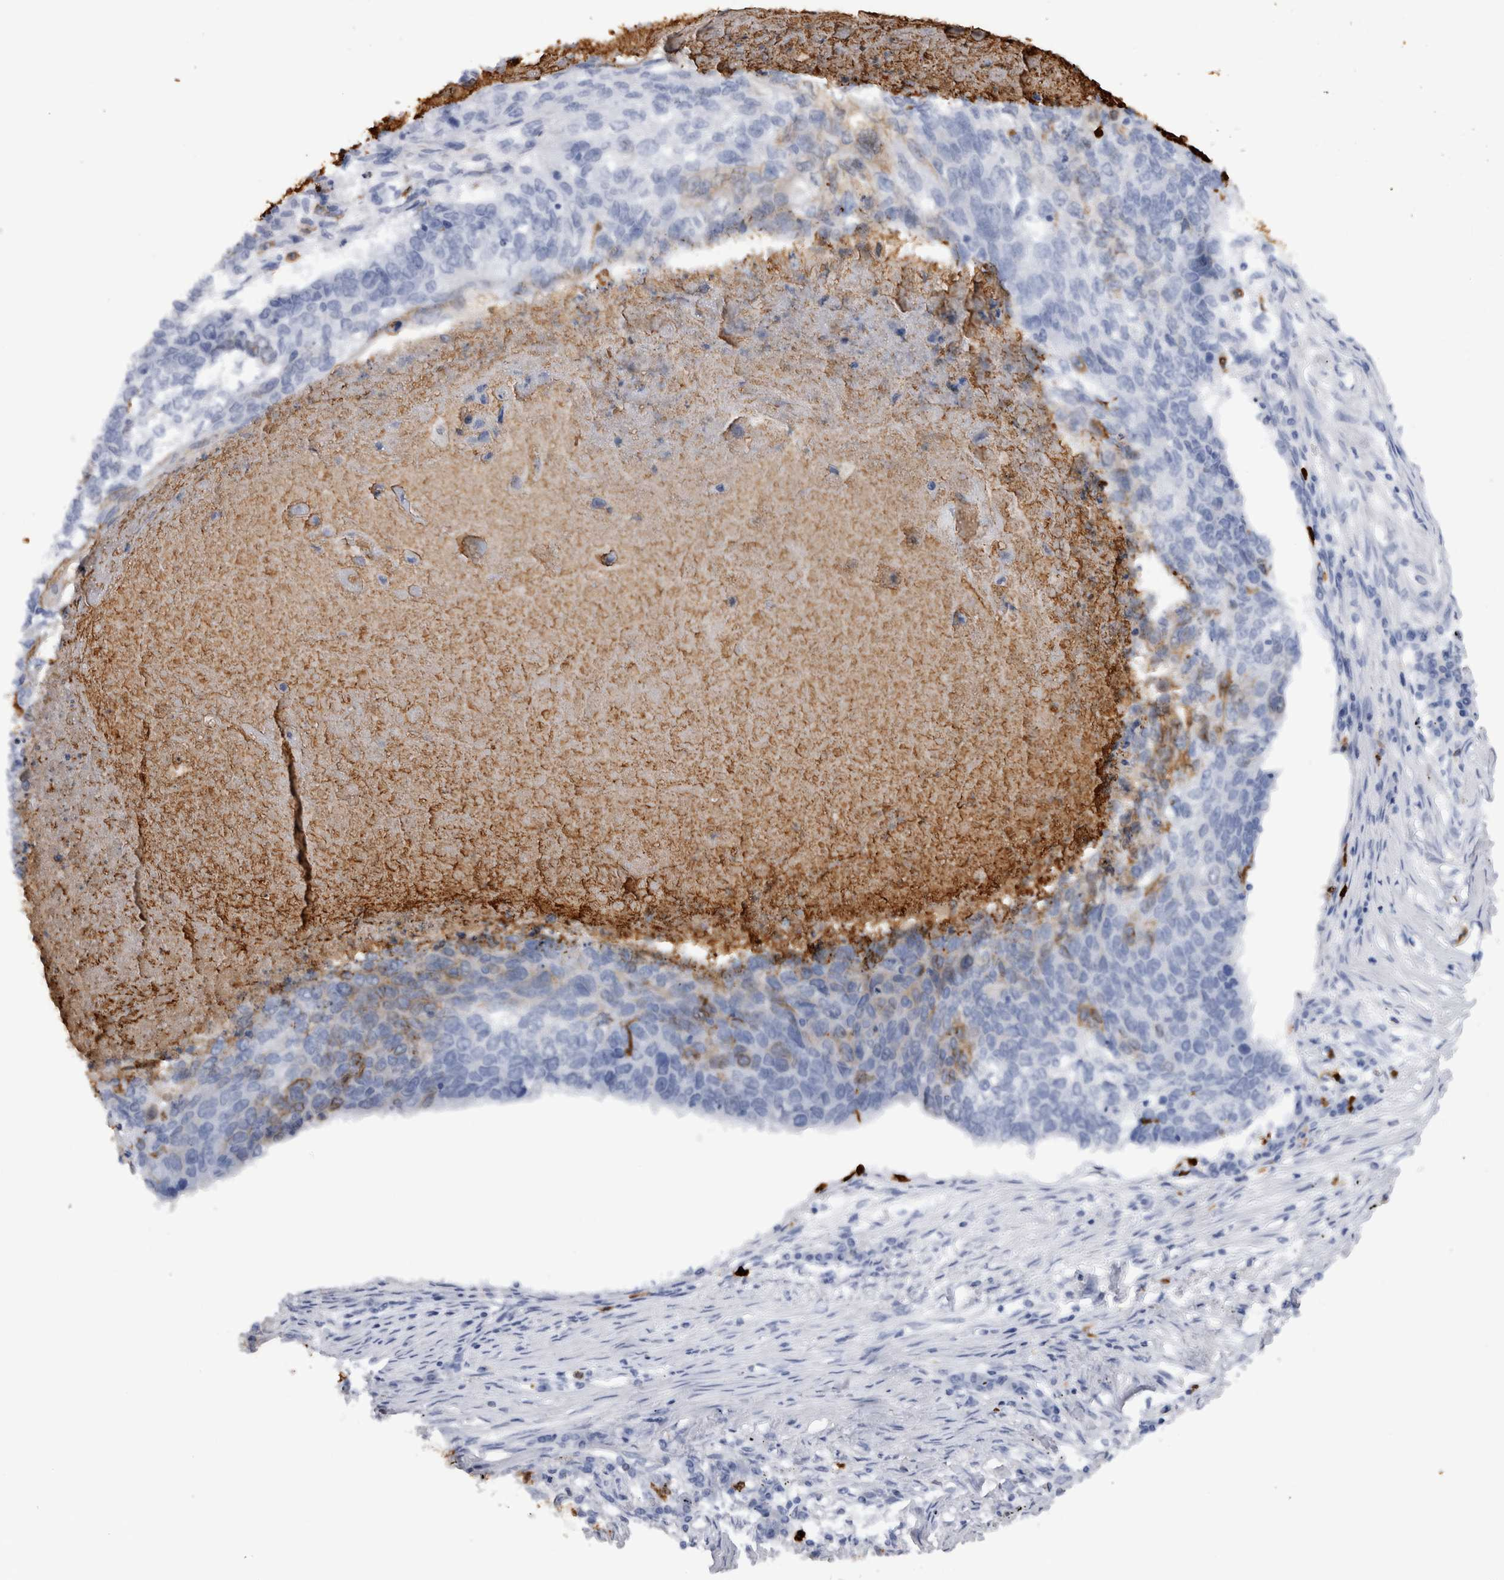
{"staining": {"intensity": "weak", "quantity": "<25%", "location": "cytoplasmic/membranous"}, "tissue": "lung cancer", "cell_type": "Tumor cells", "image_type": "cancer", "snomed": [{"axis": "morphology", "description": "Squamous cell carcinoma, NOS"}, {"axis": "topography", "description": "Lung"}], "caption": "High power microscopy micrograph of an immunohistochemistry (IHC) image of lung cancer (squamous cell carcinoma), revealing no significant staining in tumor cells.", "gene": "S100A8", "patient": {"sex": "female", "age": 63}}